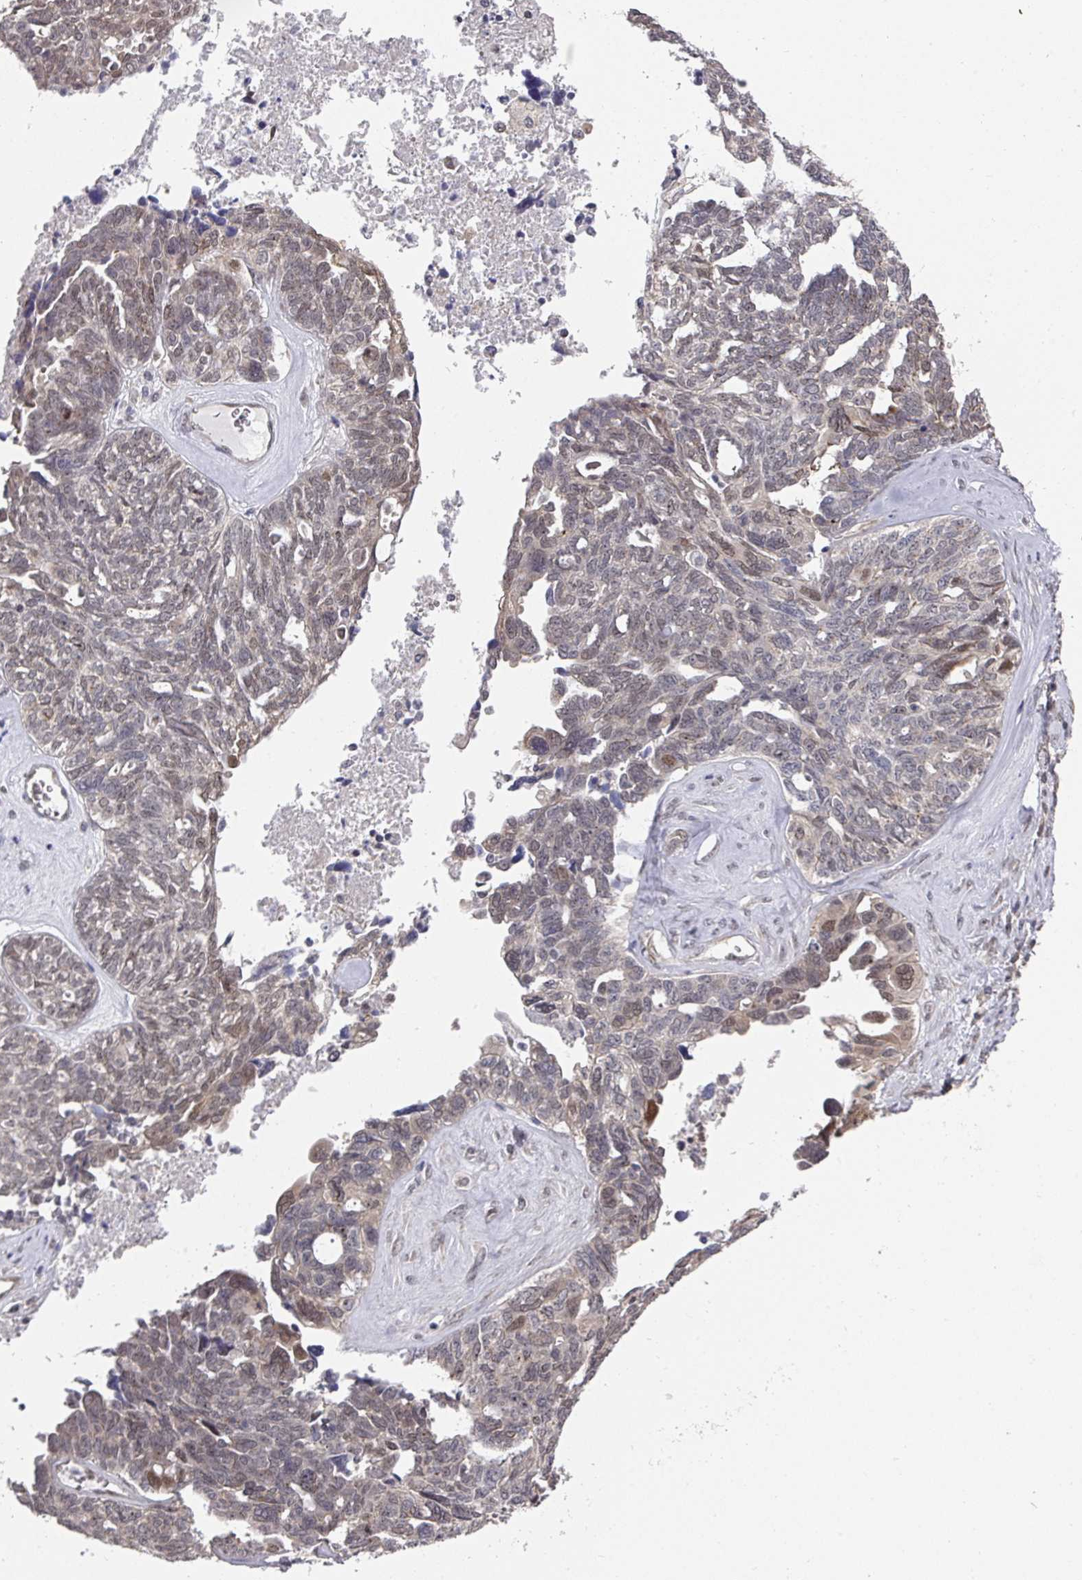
{"staining": {"intensity": "weak", "quantity": "<25%", "location": "nuclear"}, "tissue": "ovarian cancer", "cell_type": "Tumor cells", "image_type": "cancer", "snomed": [{"axis": "morphology", "description": "Cystadenocarcinoma, serous, NOS"}, {"axis": "topography", "description": "Ovary"}], "caption": "The image demonstrates no significant expression in tumor cells of serous cystadenocarcinoma (ovarian).", "gene": "C18orf25", "patient": {"sex": "female", "age": 79}}